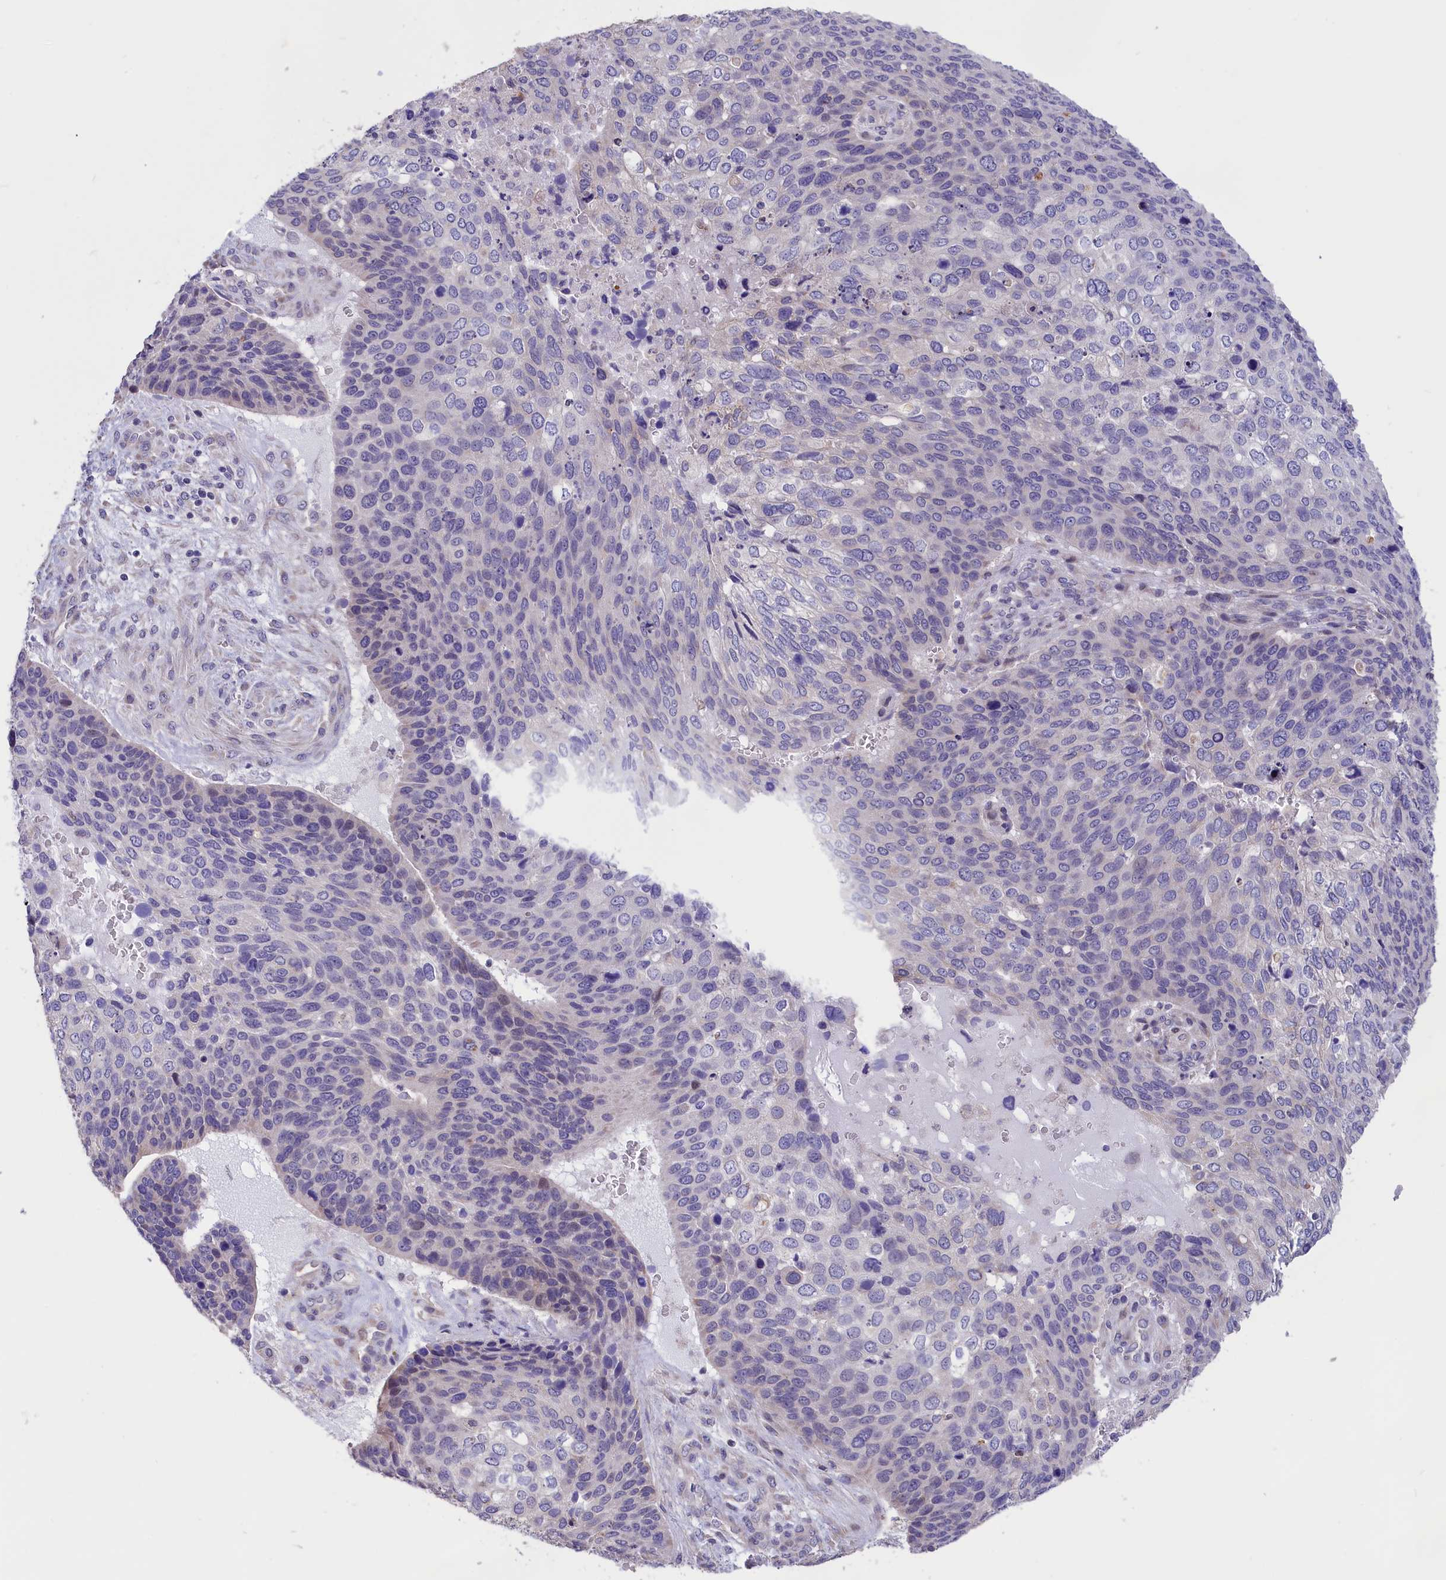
{"staining": {"intensity": "negative", "quantity": "none", "location": "none"}, "tissue": "skin cancer", "cell_type": "Tumor cells", "image_type": "cancer", "snomed": [{"axis": "morphology", "description": "Basal cell carcinoma"}, {"axis": "topography", "description": "Skin"}], "caption": "This is an IHC image of skin cancer. There is no expression in tumor cells.", "gene": "CYP2U1", "patient": {"sex": "female", "age": 74}}